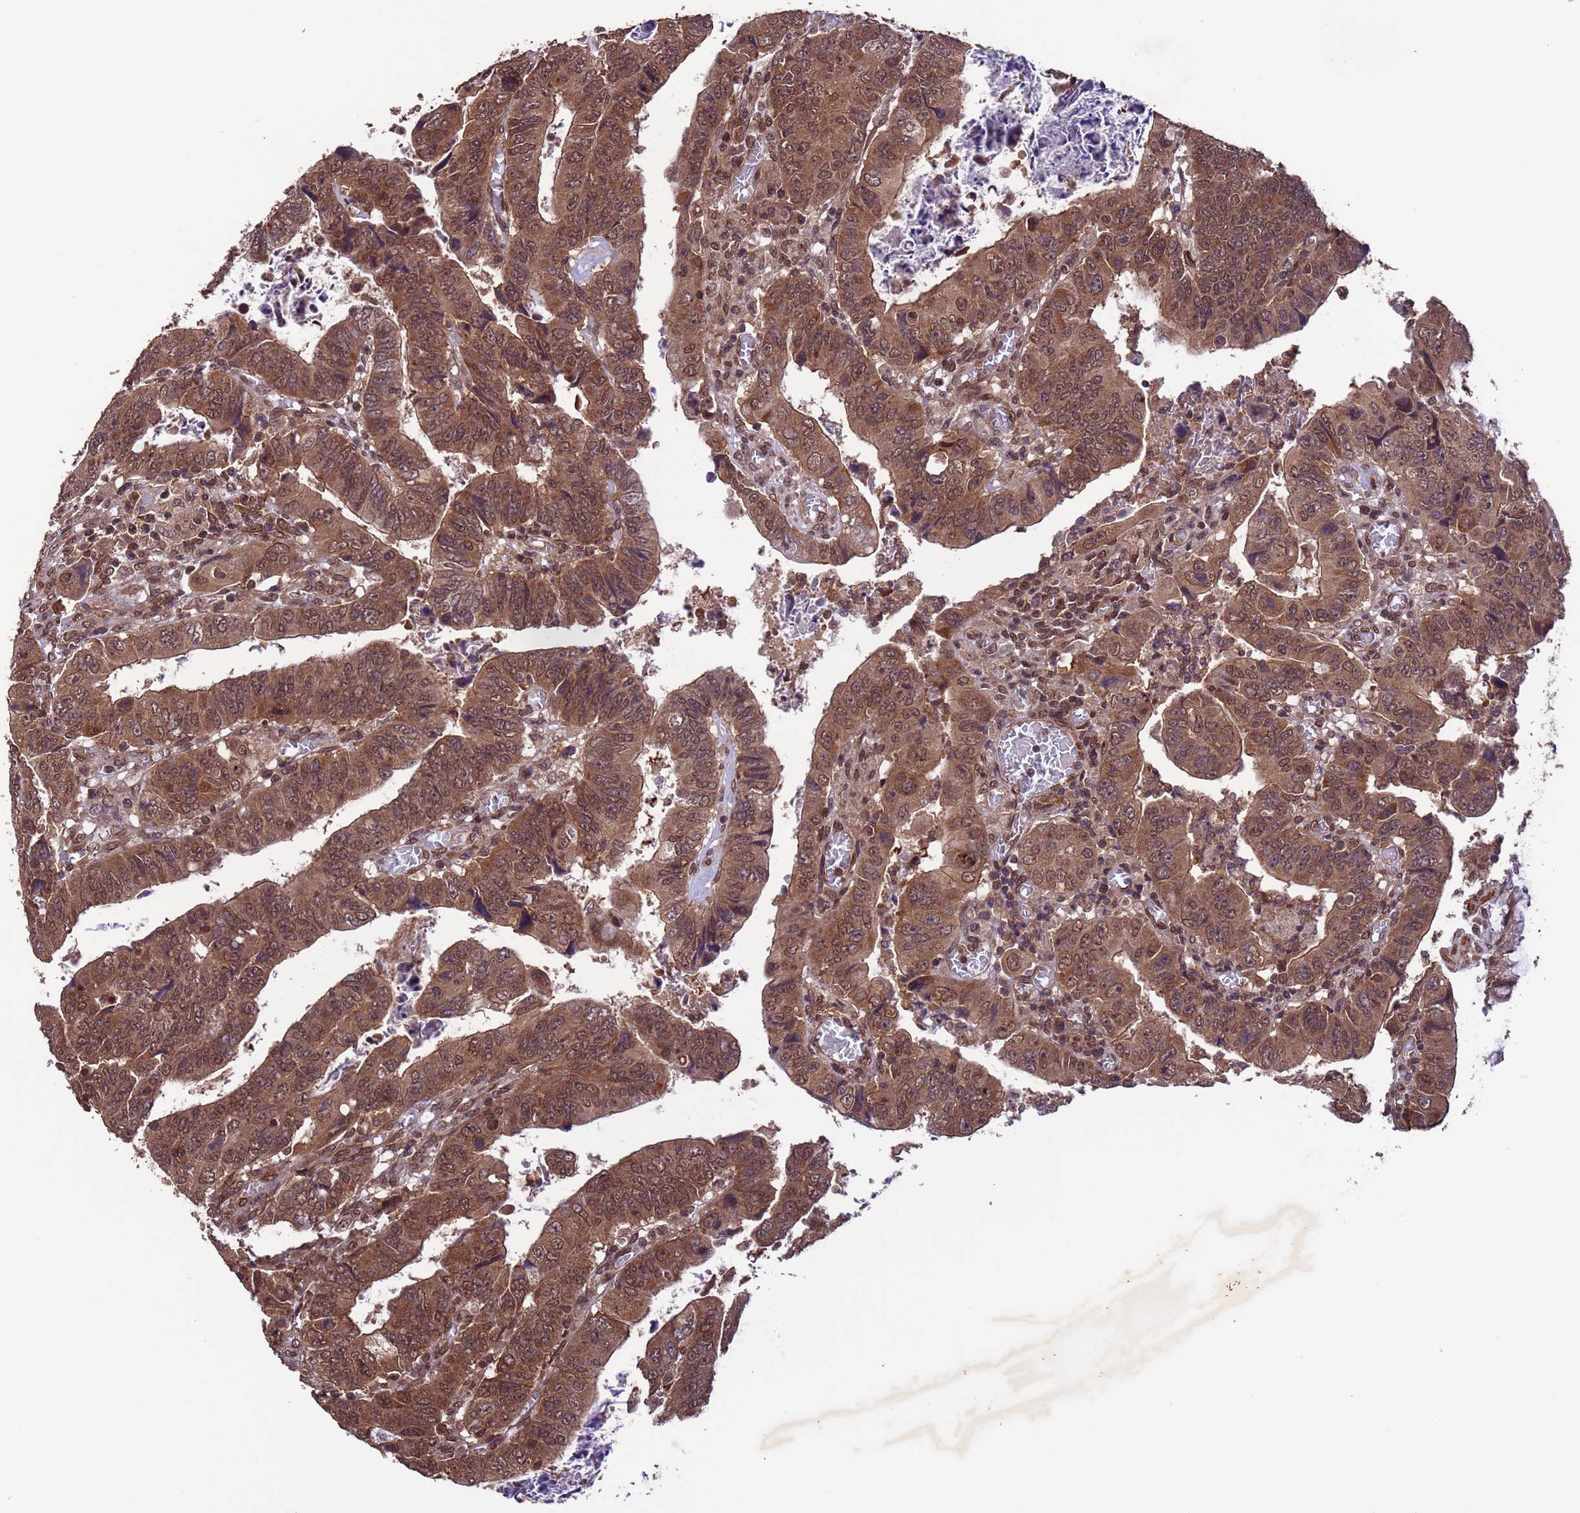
{"staining": {"intensity": "moderate", "quantity": ">75%", "location": "cytoplasmic/membranous,nuclear"}, "tissue": "colorectal cancer", "cell_type": "Tumor cells", "image_type": "cancer", "snomed": [{"axis": "morphology", "description": "Normal tissue, NOS"}, {"axis": "morphology", "description": "Adenocarcinoma, NOS"}, {"axis": "topography", "description": "Rectum"}], "caption": "Colorectal cancer (adenocarcinoma) stained with DAB immunohistochemistry displays medium levels of moderate cytoplasmic/membranous and nuclear staining in about >75% of tumor cells. (brown staining indicates protein expression, while blue staining denotes nuclei).", "gene": "VSTM4", "patient": {"sex": "female", "age": 65}}